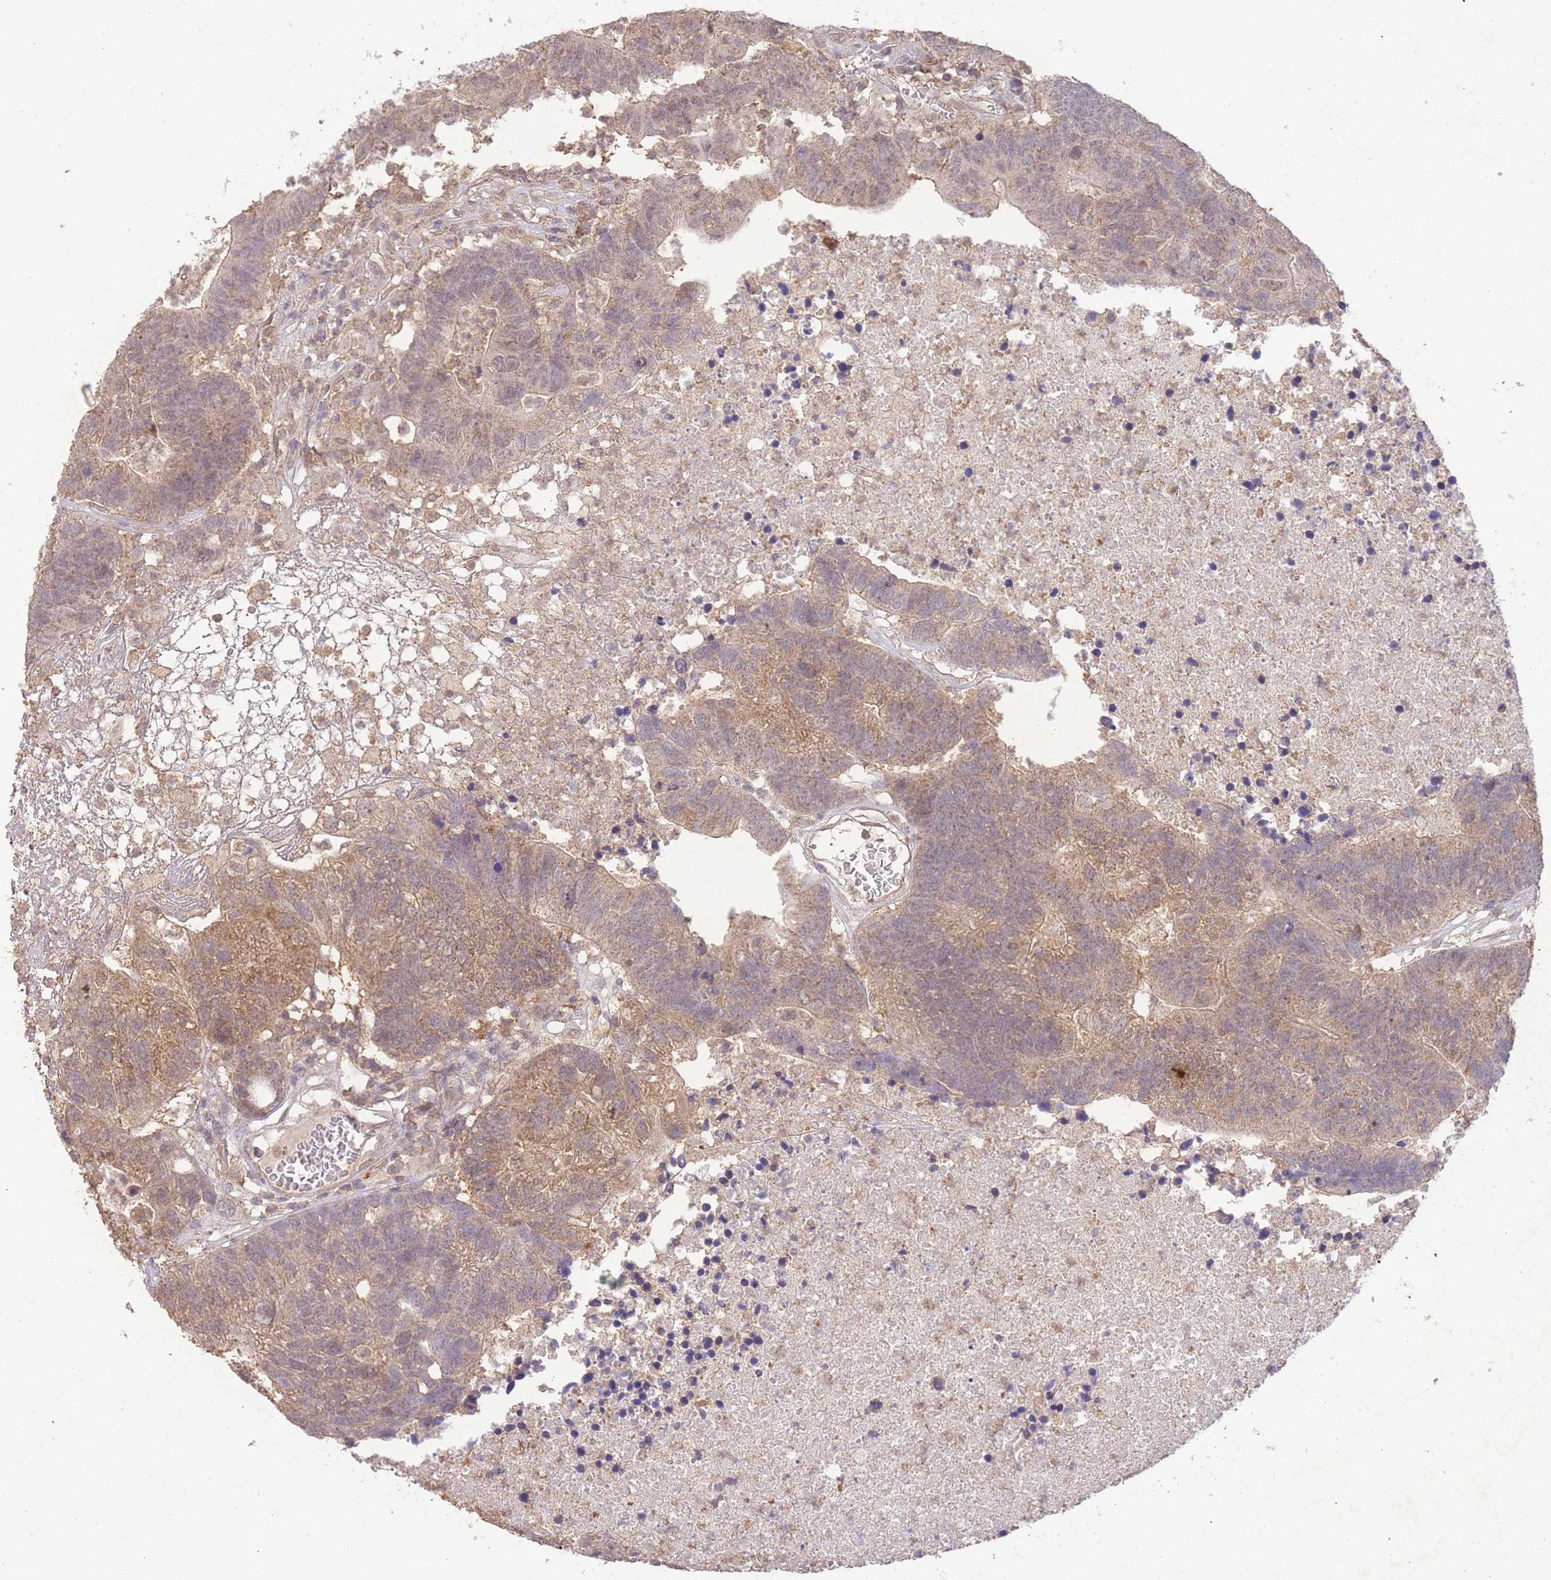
{"staining": {"intensity": "weak", "quantity": ">75%", "location": "cytoplasmic/membranous"}, "tissue": "colorectal cancer", "cell_type": "Tumor cells", "image_type": "cancer", "snomed": [{"axis": "morphology", "description": "Adenocarcinoma, NOS"}, {"axis": "topography", "description": "Colon"}], "caption": "A brown stain highlights weak cytoplasmic/membranous expression of a protein in colorectal cancer (adenocarcinoma) tumor cells.", "gene": "RNF144B", "patient": {"sex": "female", "age": 48}}